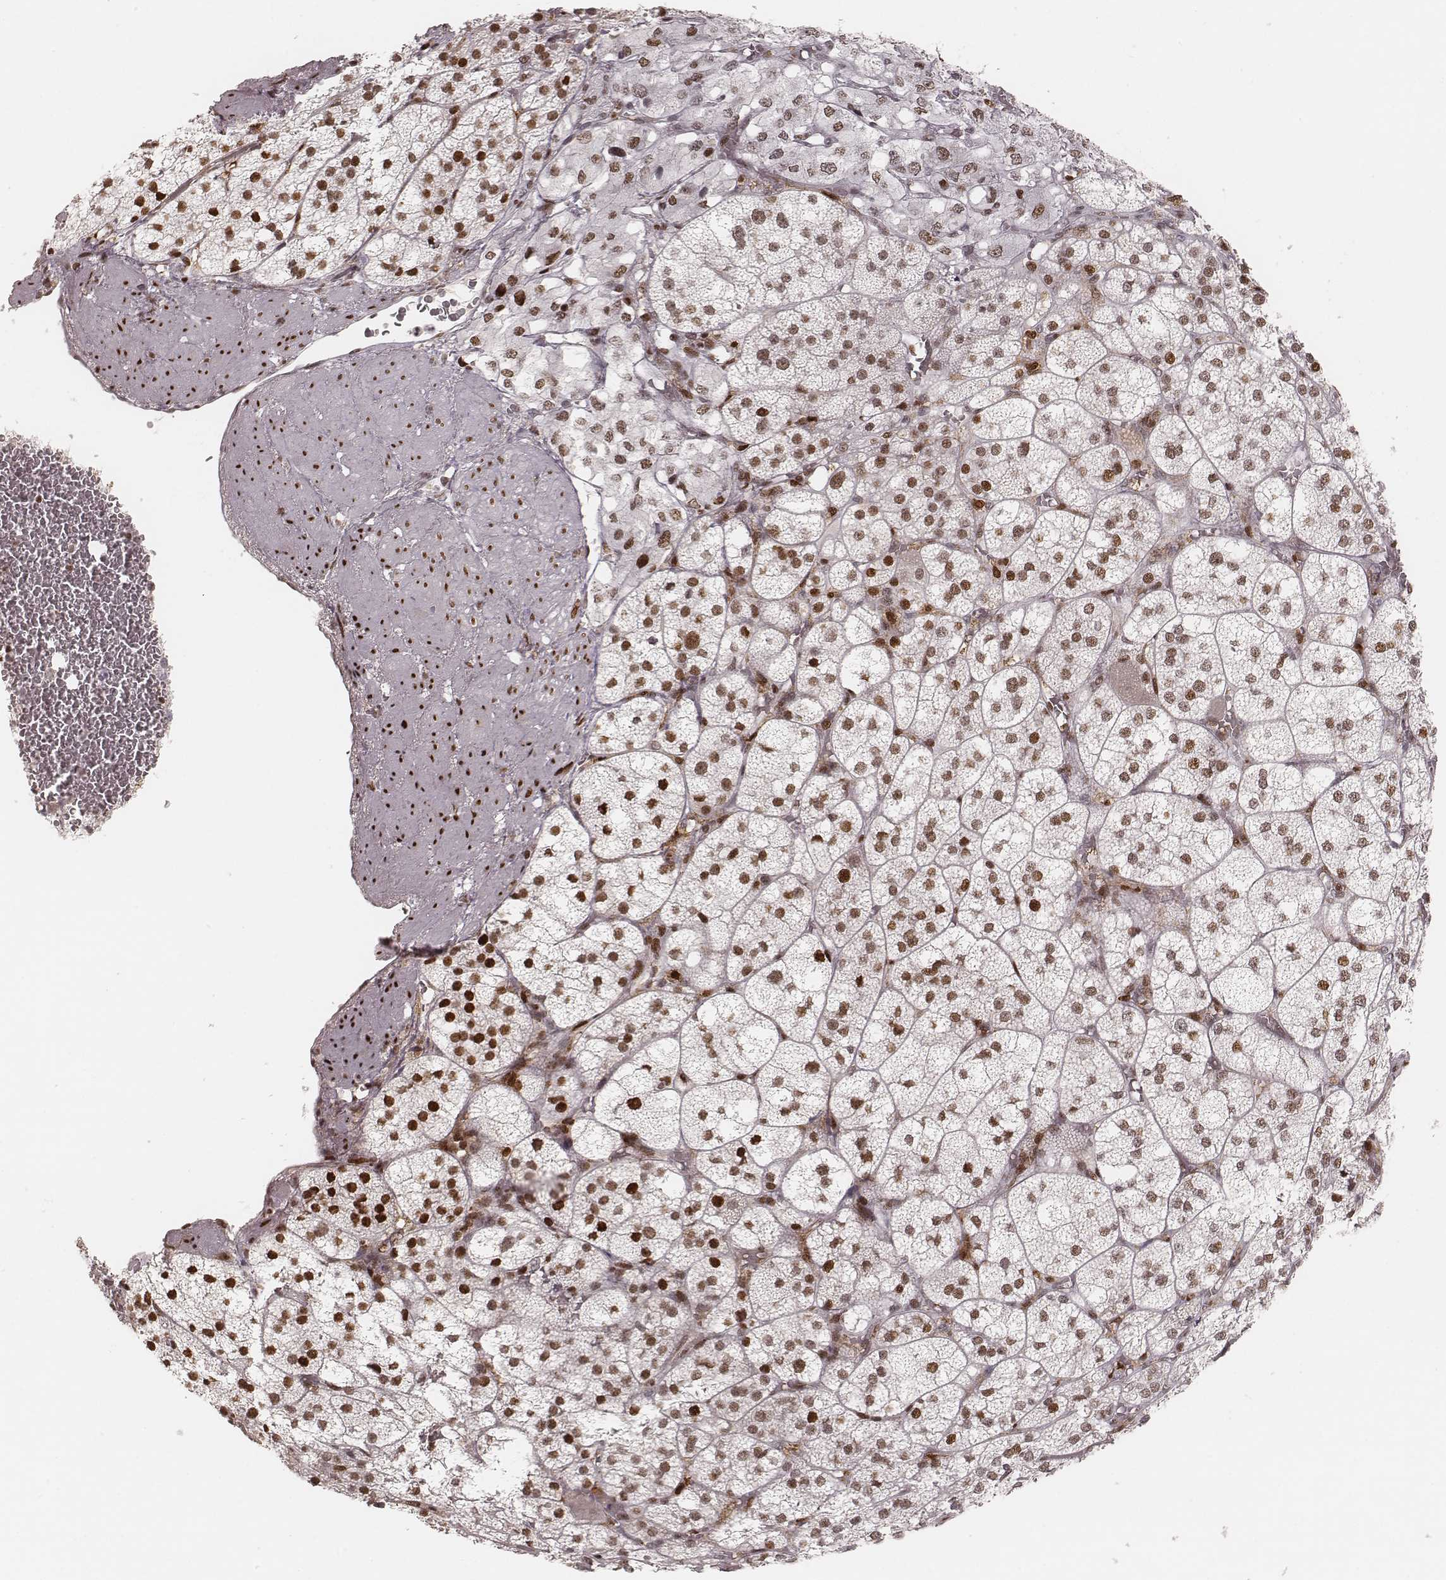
{"staining": {"intensity": "strong", "quantity": ">75%", "location": "nuclear"}, "tissue": "adrenal gland", "cell_type": "Glandular cells", "image_type": "normal", "snomed": [{"axis": "morphology", "description": "Normal tissue, NOS"}, {"axis": "topography", "description": "Adrenal gland"}], "caption": "Adrenal gland stained with DAB (3,3'-diaminobenzidine) immunohistochemistry (IHC) demonstrates high levels of strong nuclear expression in about >75% of glandular cells.", "gene": "HNRNPC", "patient": {"sex": "female", "age": 60}}